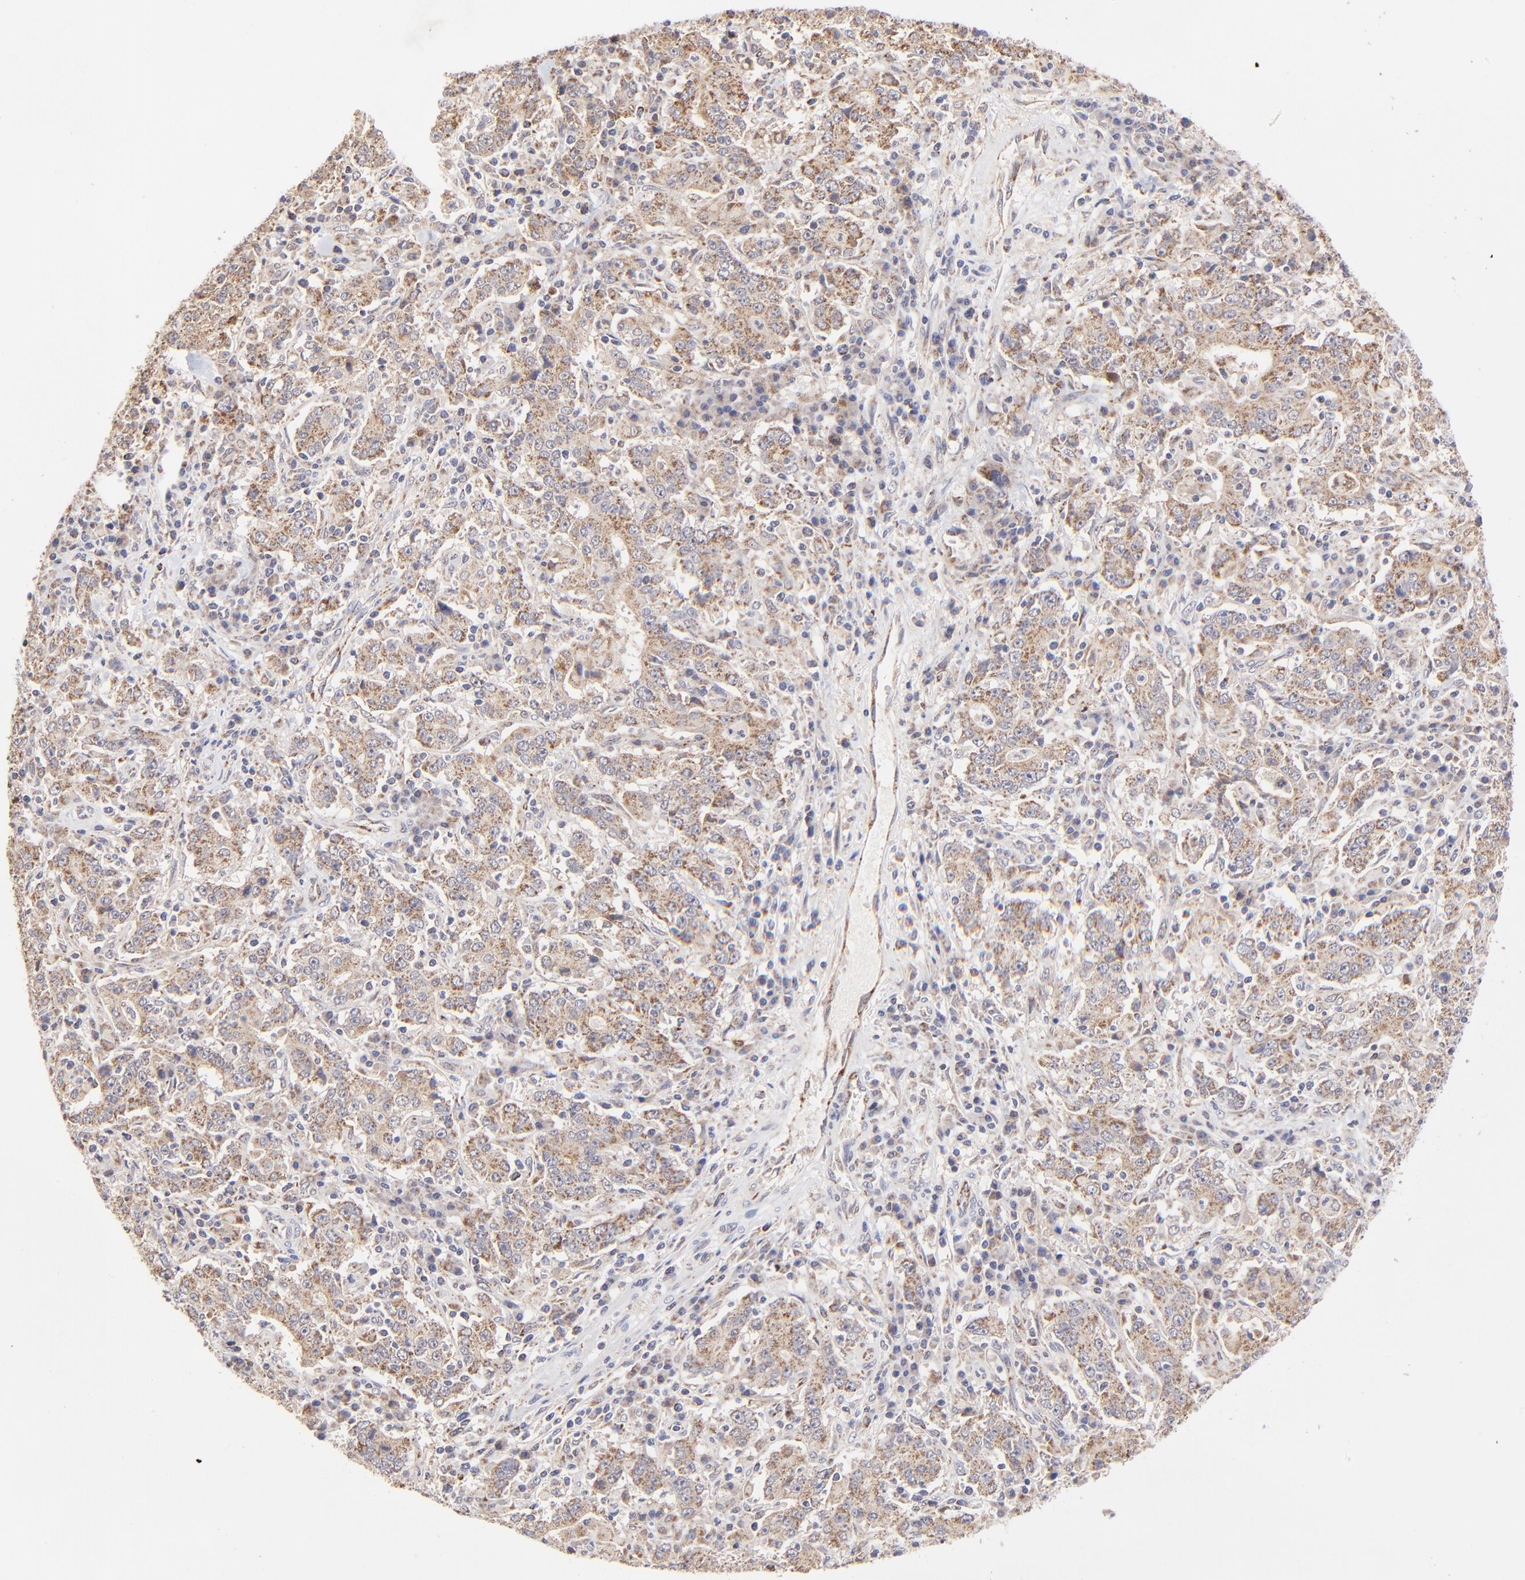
{"staining": {"intensity": "moderate", "quantity": "25%-75%", "location": "cytoplasmic/membranous"}, "tissue": "stomach cancer", "cell_type": "Tumor cells", "image_type": "cancer", "snomed": [{"axis": "morphology", "description": "Normal tissue, NOS"}, {"axis": "morphology", "description": "Adenocarcinoma, NOS"}, {"axis": "topography", "description": "Stomach, upper"}, {"axis": "topography", "description": "Stomach"}], "caption": "A photomicrograph of stomach cancer (adenocarcinoma) stained for a protein shows moderate cytoplasmic/membranous brown staining in tumor cells.", "gene": "FBXL12", "patient": {"sex": "male", "age": 59}}